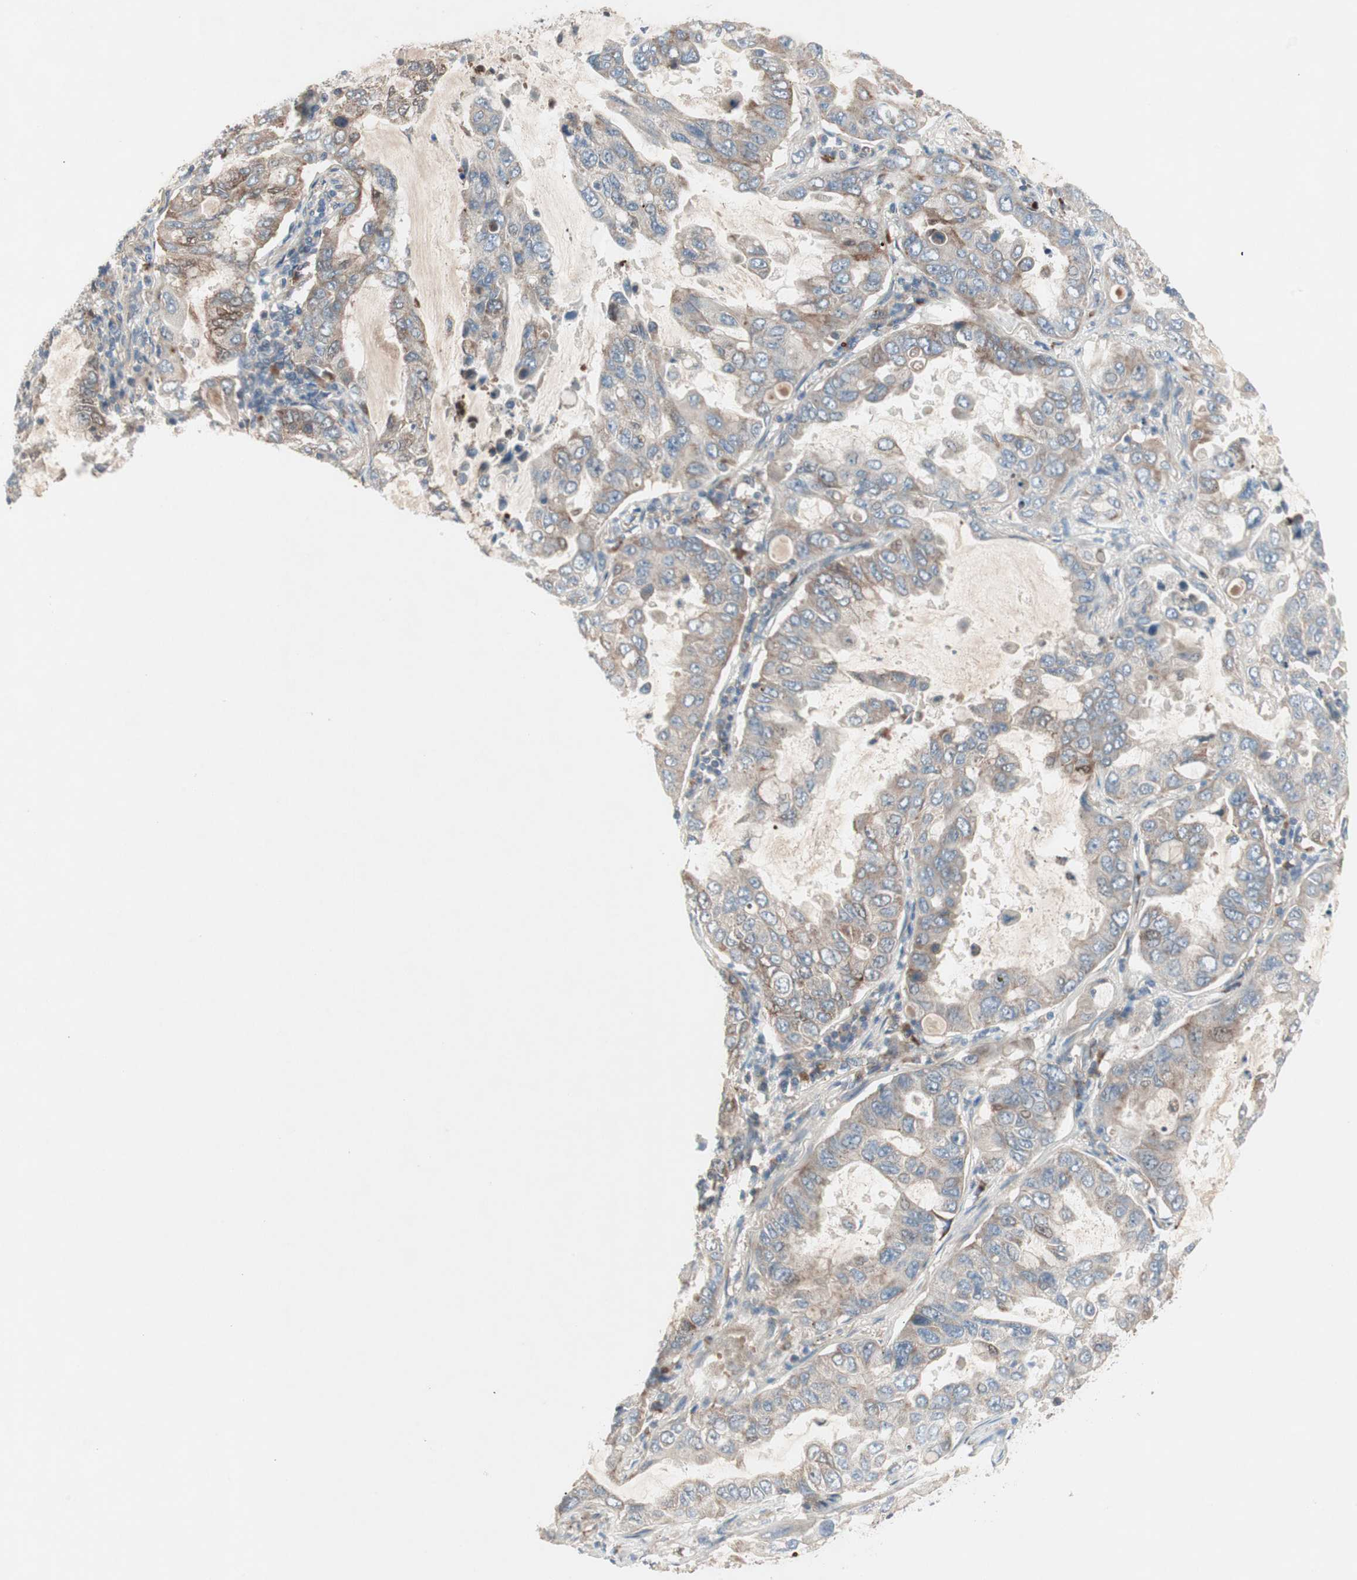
{"staining": {"intensity": "weak", "quantity": ">75%", "location": "cytoplasmic/membranous"}, "tissue": "lung cancer", "cell_type": "Tumor cells", "image_type": "cancer", "snomed": [{"axis": "morphology", "description": "Adenocarcinoma, NOS"}, {"axis": "topography", "description": "Lung"}], "caption": "High-power microscopy captured an IHC image of lung cancer, revealing weak cytoplasmic/membranous positivity in about >75% of tumor cells.", "gene": "FGFR4", "patient": {"sex": "male", "age": 64}}